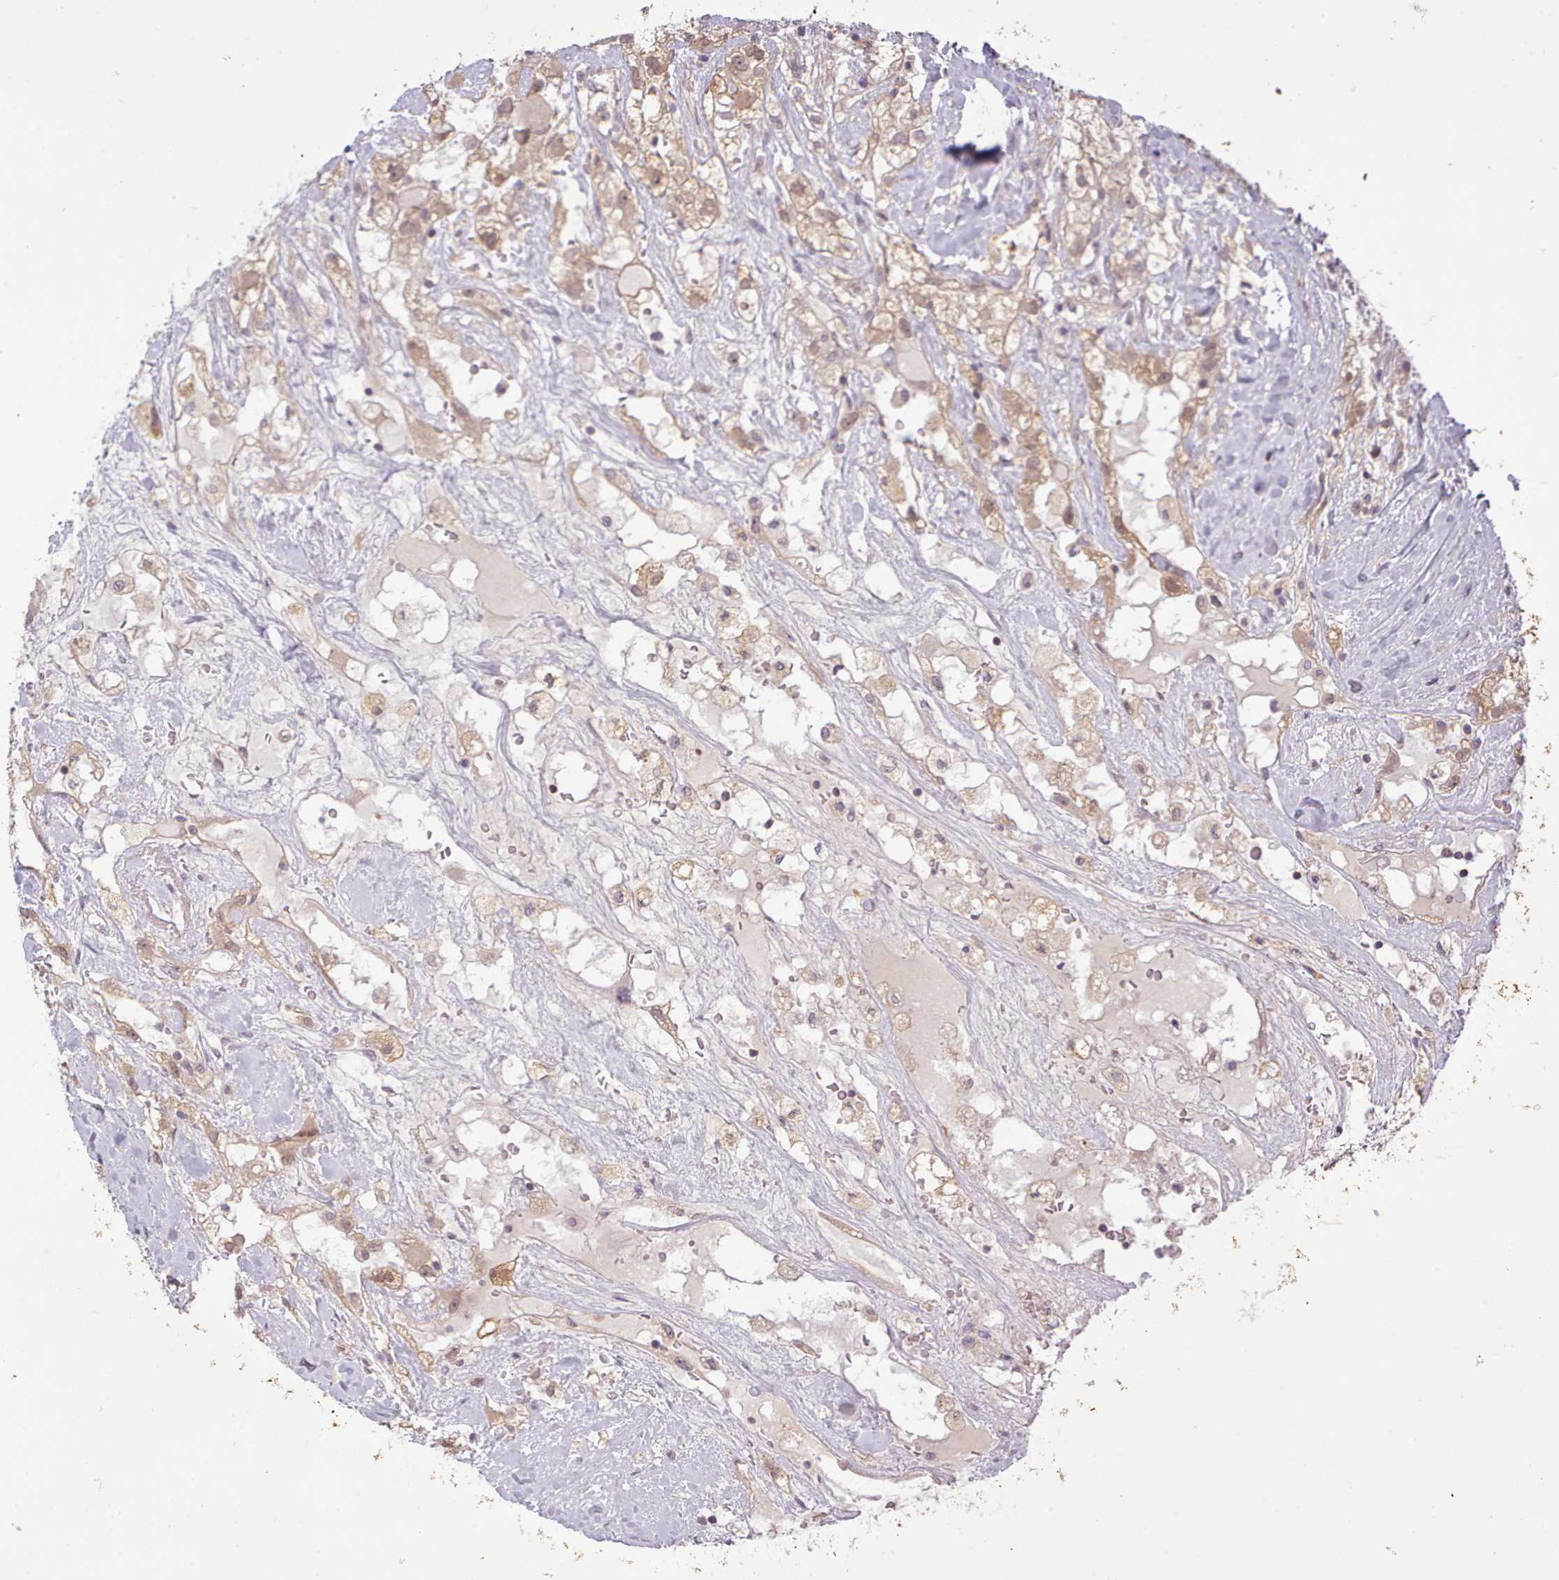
{"staining": {"intensity": "moderate", "quantity": "<25%", "location": "cytoplasmic/membranous,nuclear"}, "tissue": "renal cancer", "cell_type": "Tumor cells", "image_type": "cancer", "snomed": [{"axis": "morphology", "description": "Adenocarcinoma, NOS"}, {"axis": "topography", "description": "Kidney"}], "caption": "Moderate cytoplasmic/membranous and nuclear positivity is present in approximately <25% of tumor cells in adenocarcinoma (renal). The protein of interest is shown in brown color, while the nuclei are stained blue.", "gene": "ARL17A", "patient": {"sex": "male", "age": 59}}